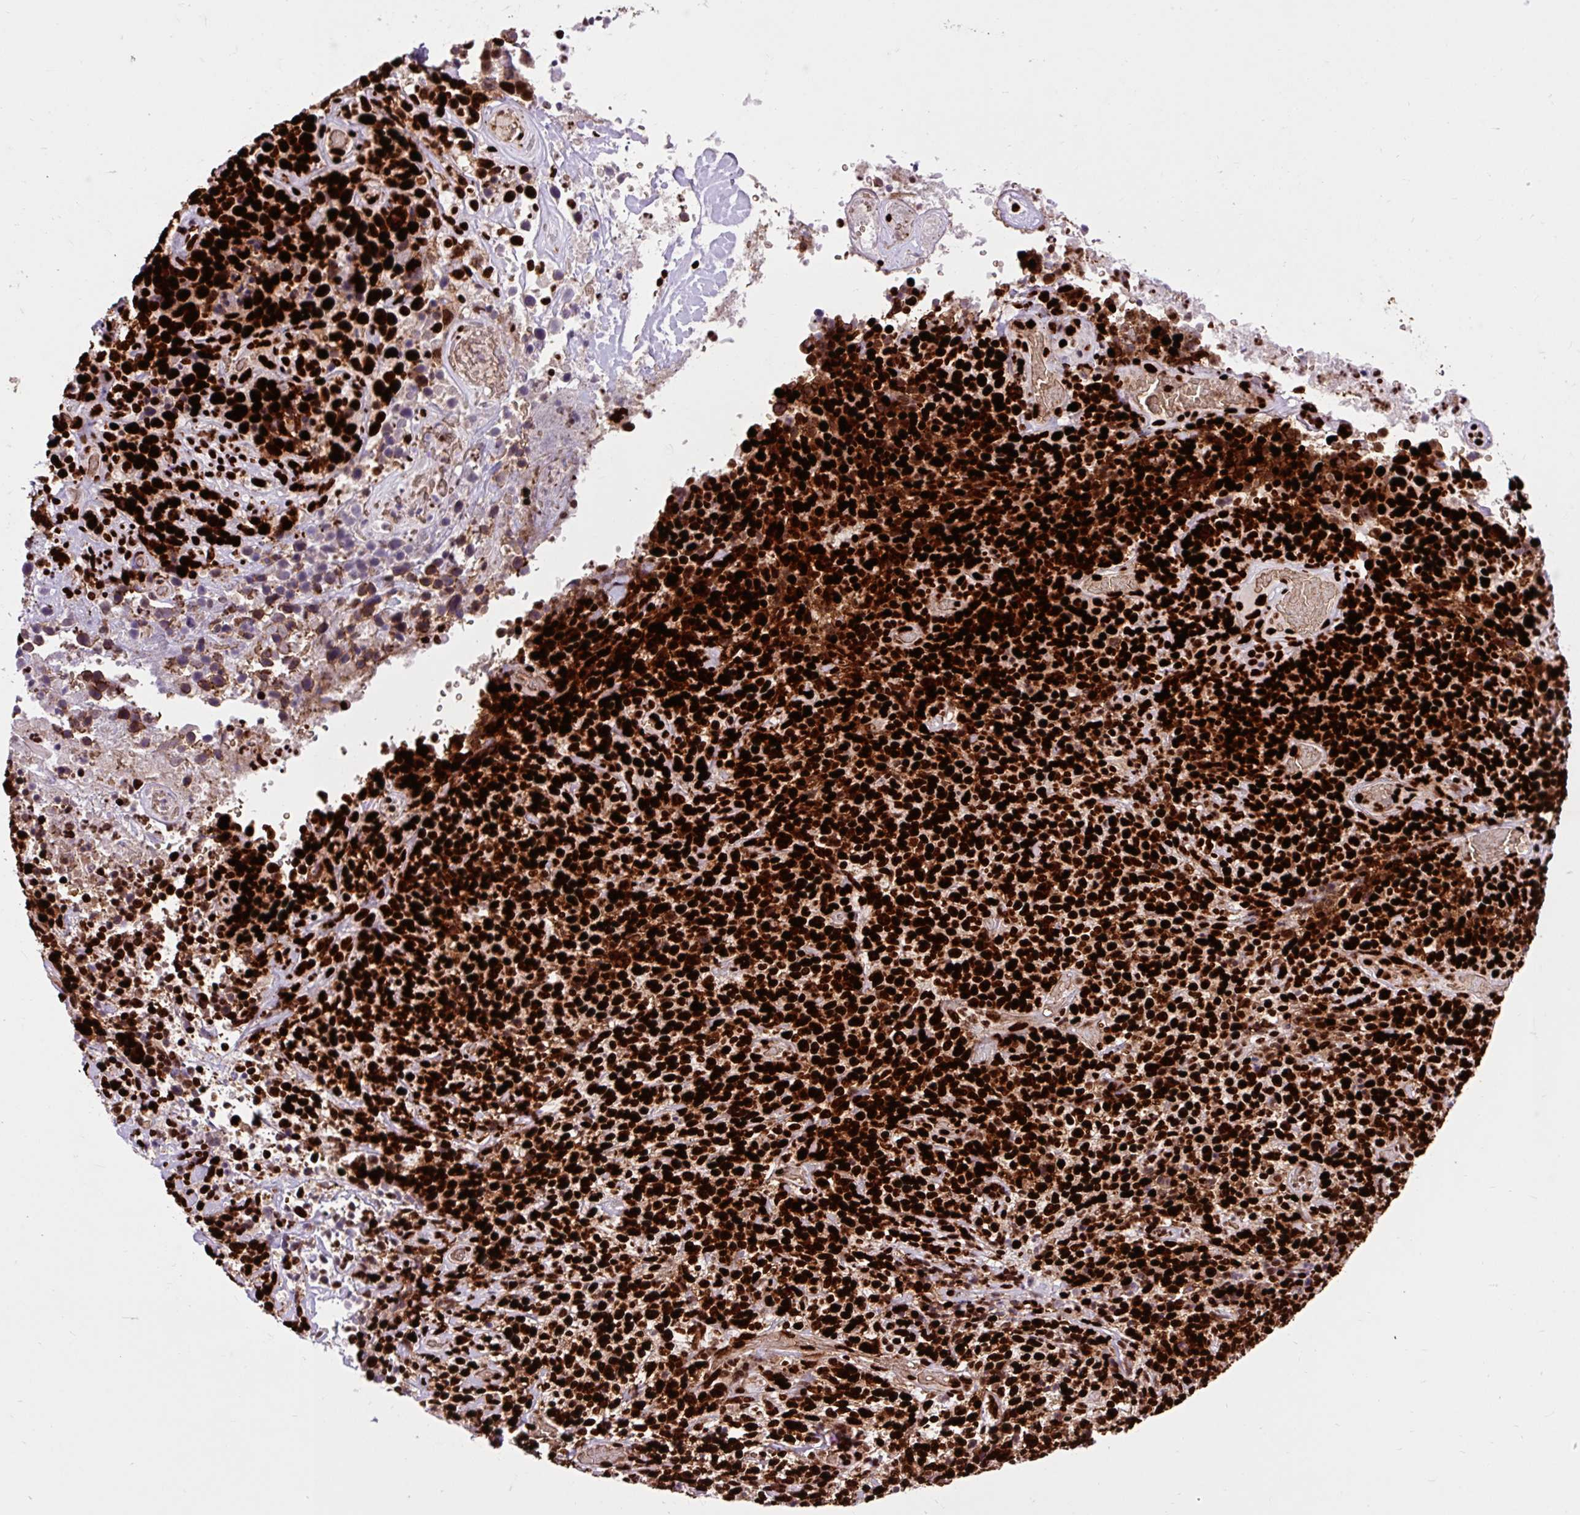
{"staining": {"intensity": "strong", "quantity": ">75%", "location": "nuclear"}, "tissue": "cervical cancer", "cell_type": "Tumor cells", "image_type": "cancer", "snomed": [{"axis": "morphology", "description": "Squamous cell carcinoma, NOS"}, {"axis": "topography", "description": "Cervix"}], "caption": "There is high levels of strong nuclear positivity in tumor cells of cervical cancer (squamous cell carcinoma), as demonstrated by immunohistochemical staining (brown color).", "gene": "FUS", "patient": {"sex": "female", "age": 46}}